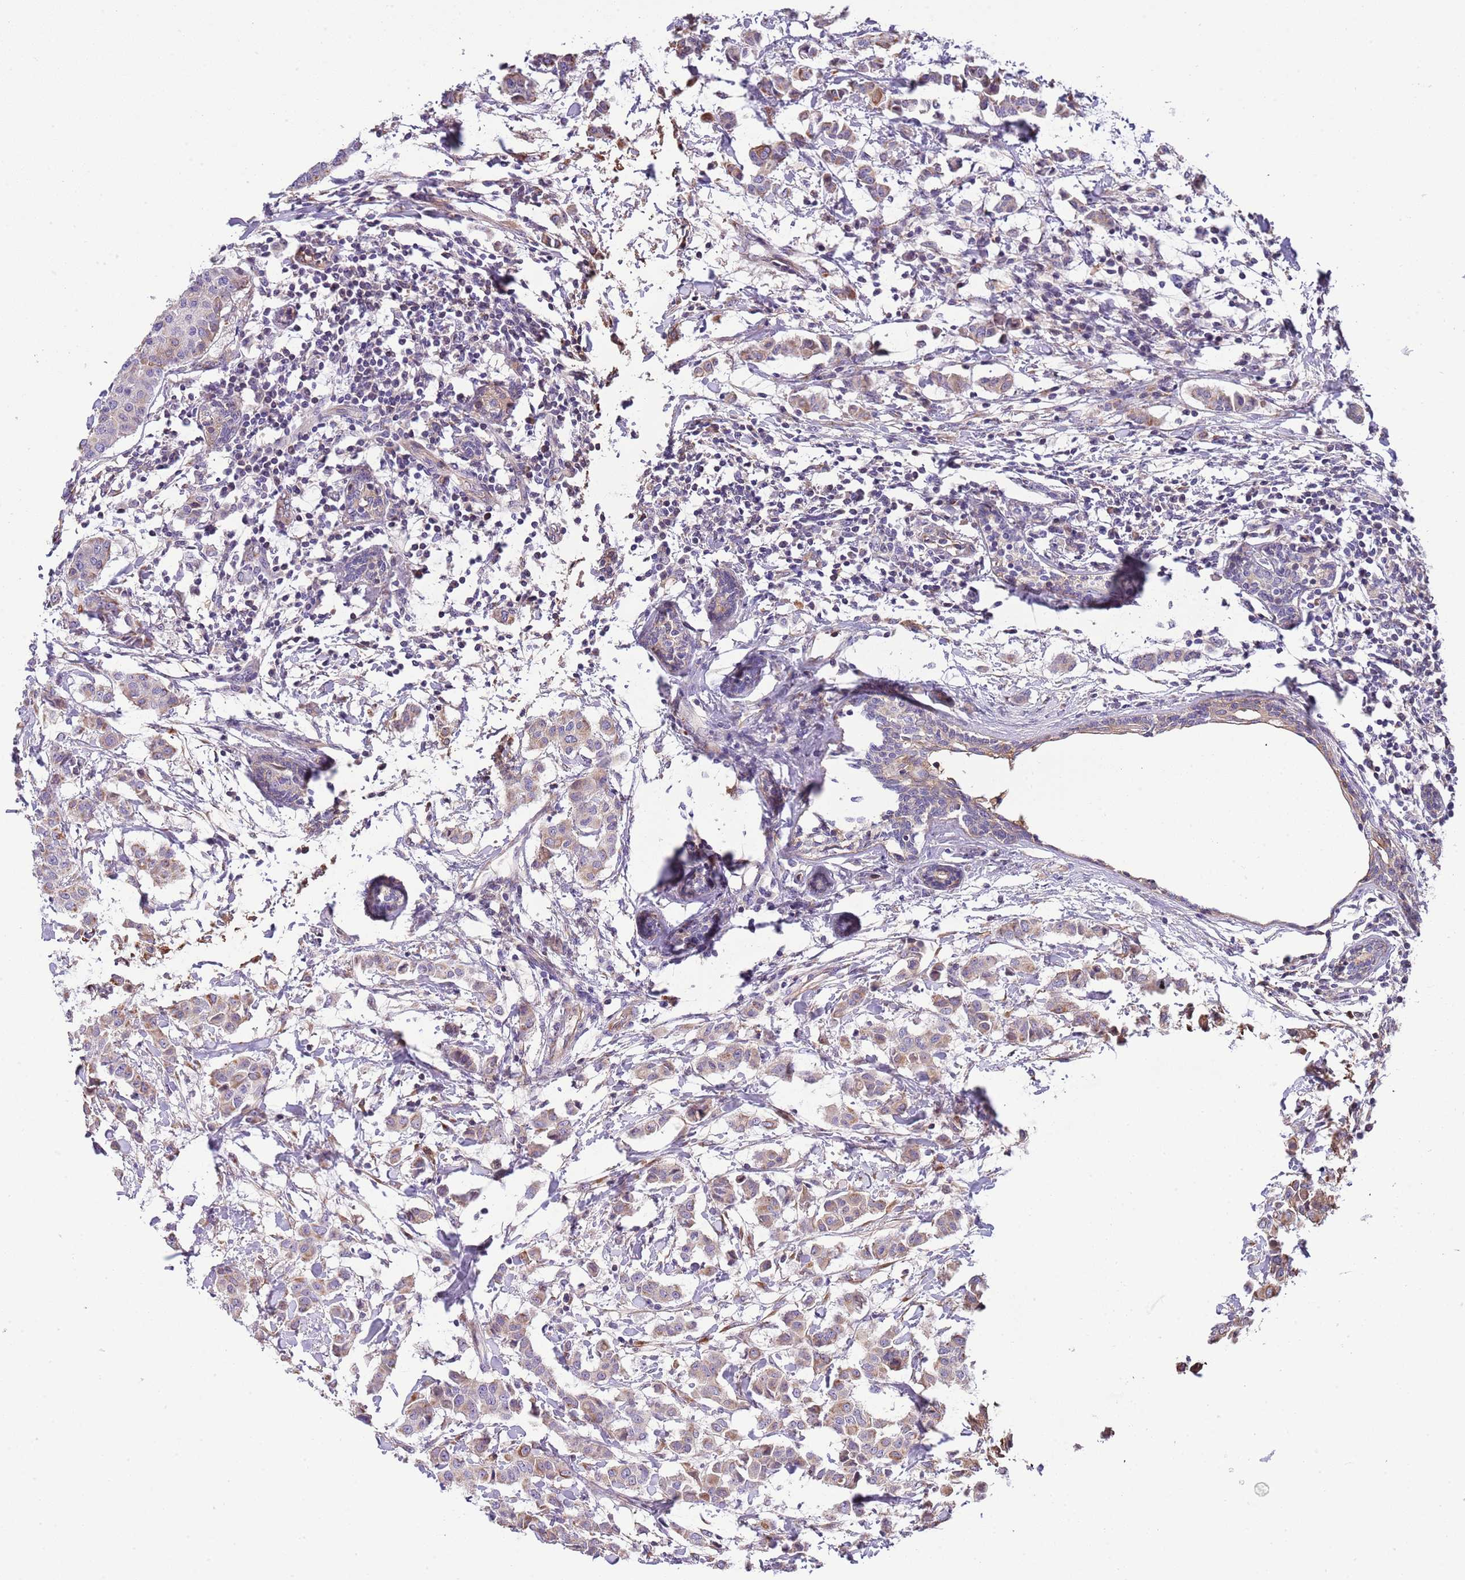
{"staining": {"intensity": "moderate", "quantity": "<25%", "location": "cytoplasmic/membranous"}, "tissue": "breast cancer", "cell_type": "Tumor cells", "image_type": "cancer", "snomed": [{"axis": "morphology", "description": "Duct carcinoma"}, {"axis": "topography", "description": "Breast"}], "caption": "Tumor cells demonstrate moderate cytoplasmic/membranous positivity in approximately <25% of cells in breast cancer.", "gene": "ABHD17C", "patient": {"sex": "female", "age": 40}}